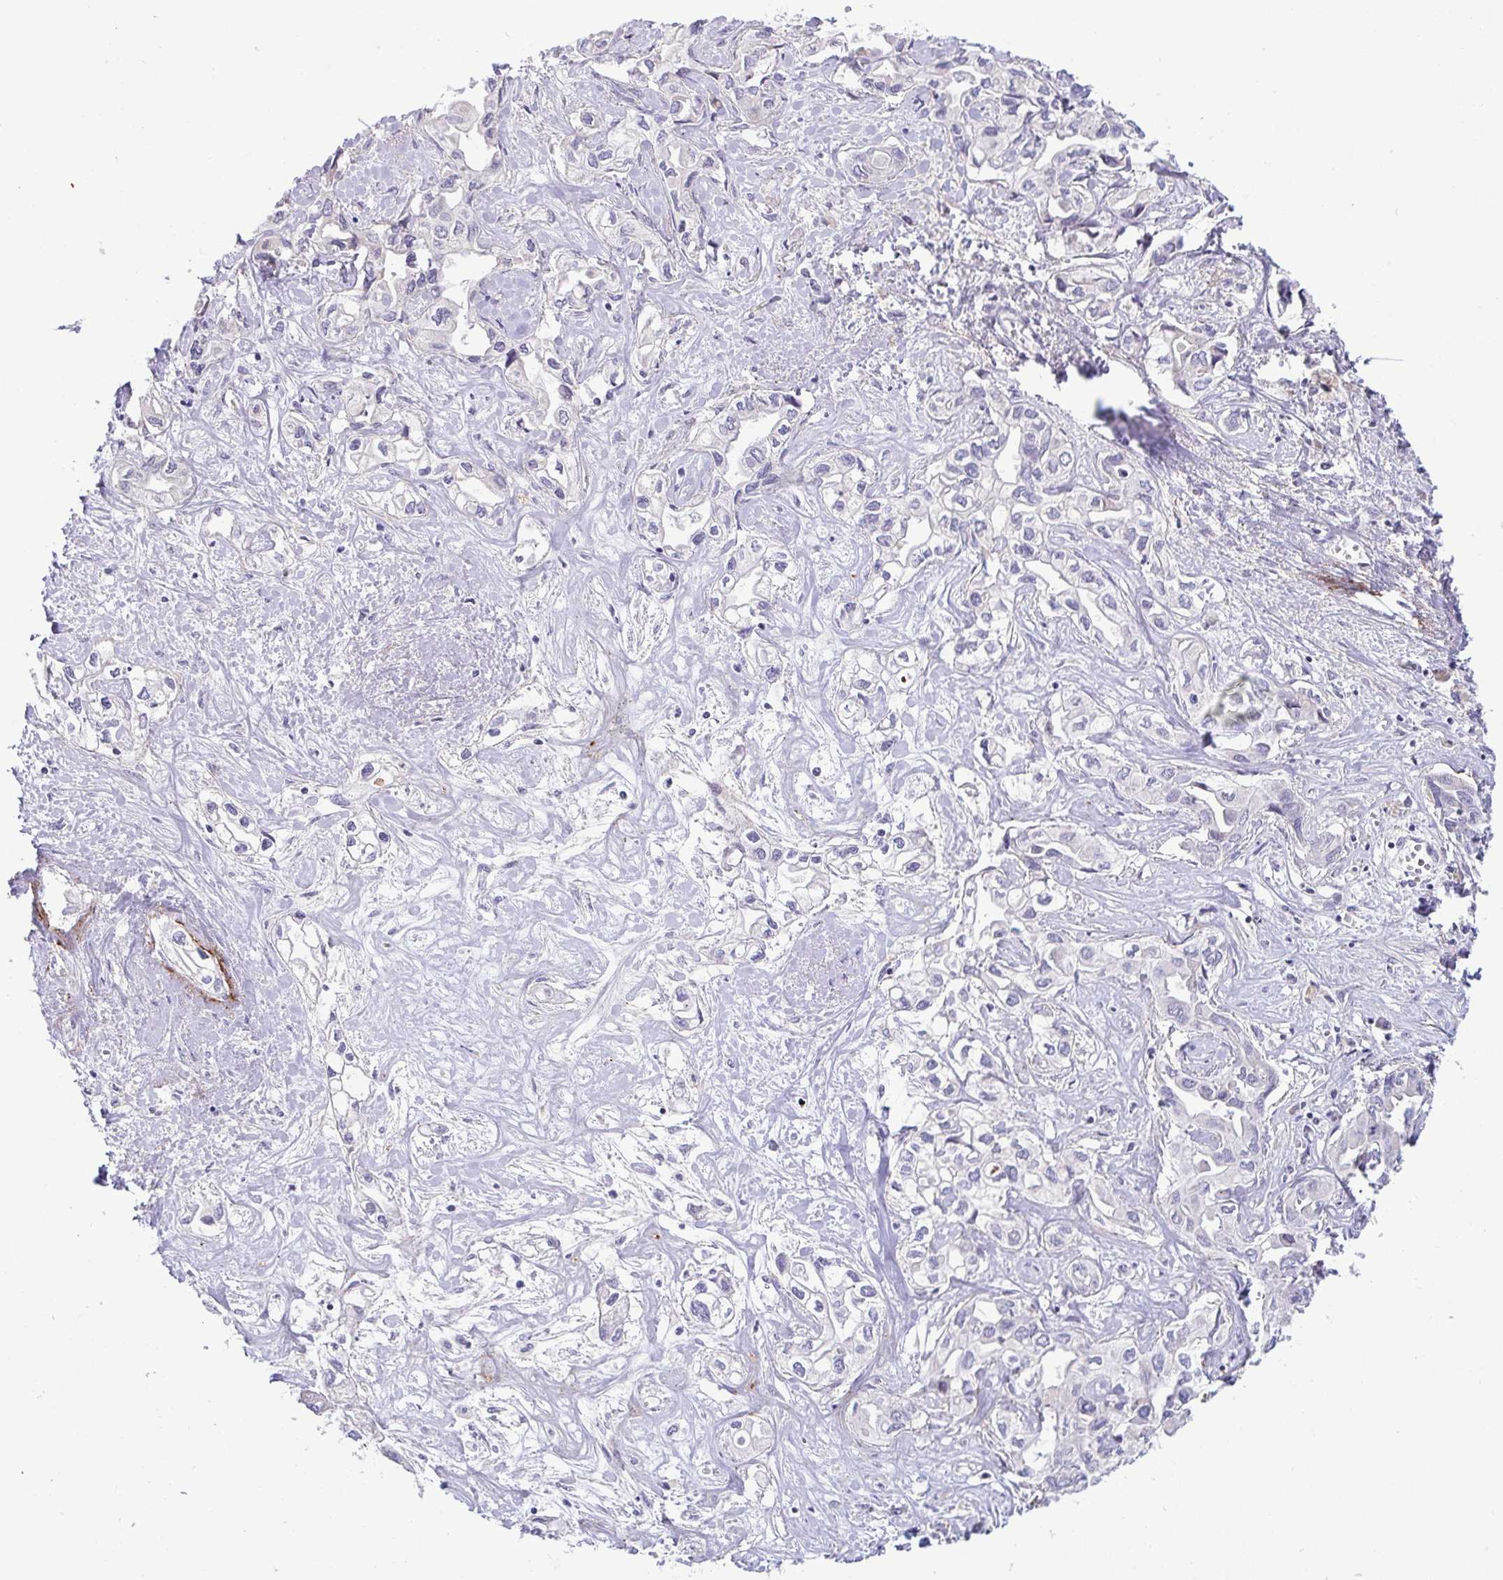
{"staining": {"intensity": "negative", "quantity": "none", "location": "none"}, "tissue": "liver cancer", "cell_type": "Tumor cells", "image_type": "cancer", "snomed": [{"axis": "morphology", "description": "Cholangiocarcinoma"}, {"axis": "topography", "description": "Liver"}], "caption": "High power microscopy histopathology image of an immunohistochemistry (IHC) photomicrograph of cholangiocarcinoma (liver), revealing no significant staining in tumor cells. (DAB immunohistochemistry (IHC) visualized using brightfield microscopy, high magnification).", "gene": "IL37", "patient": {"sex": "female", "age": 64}}